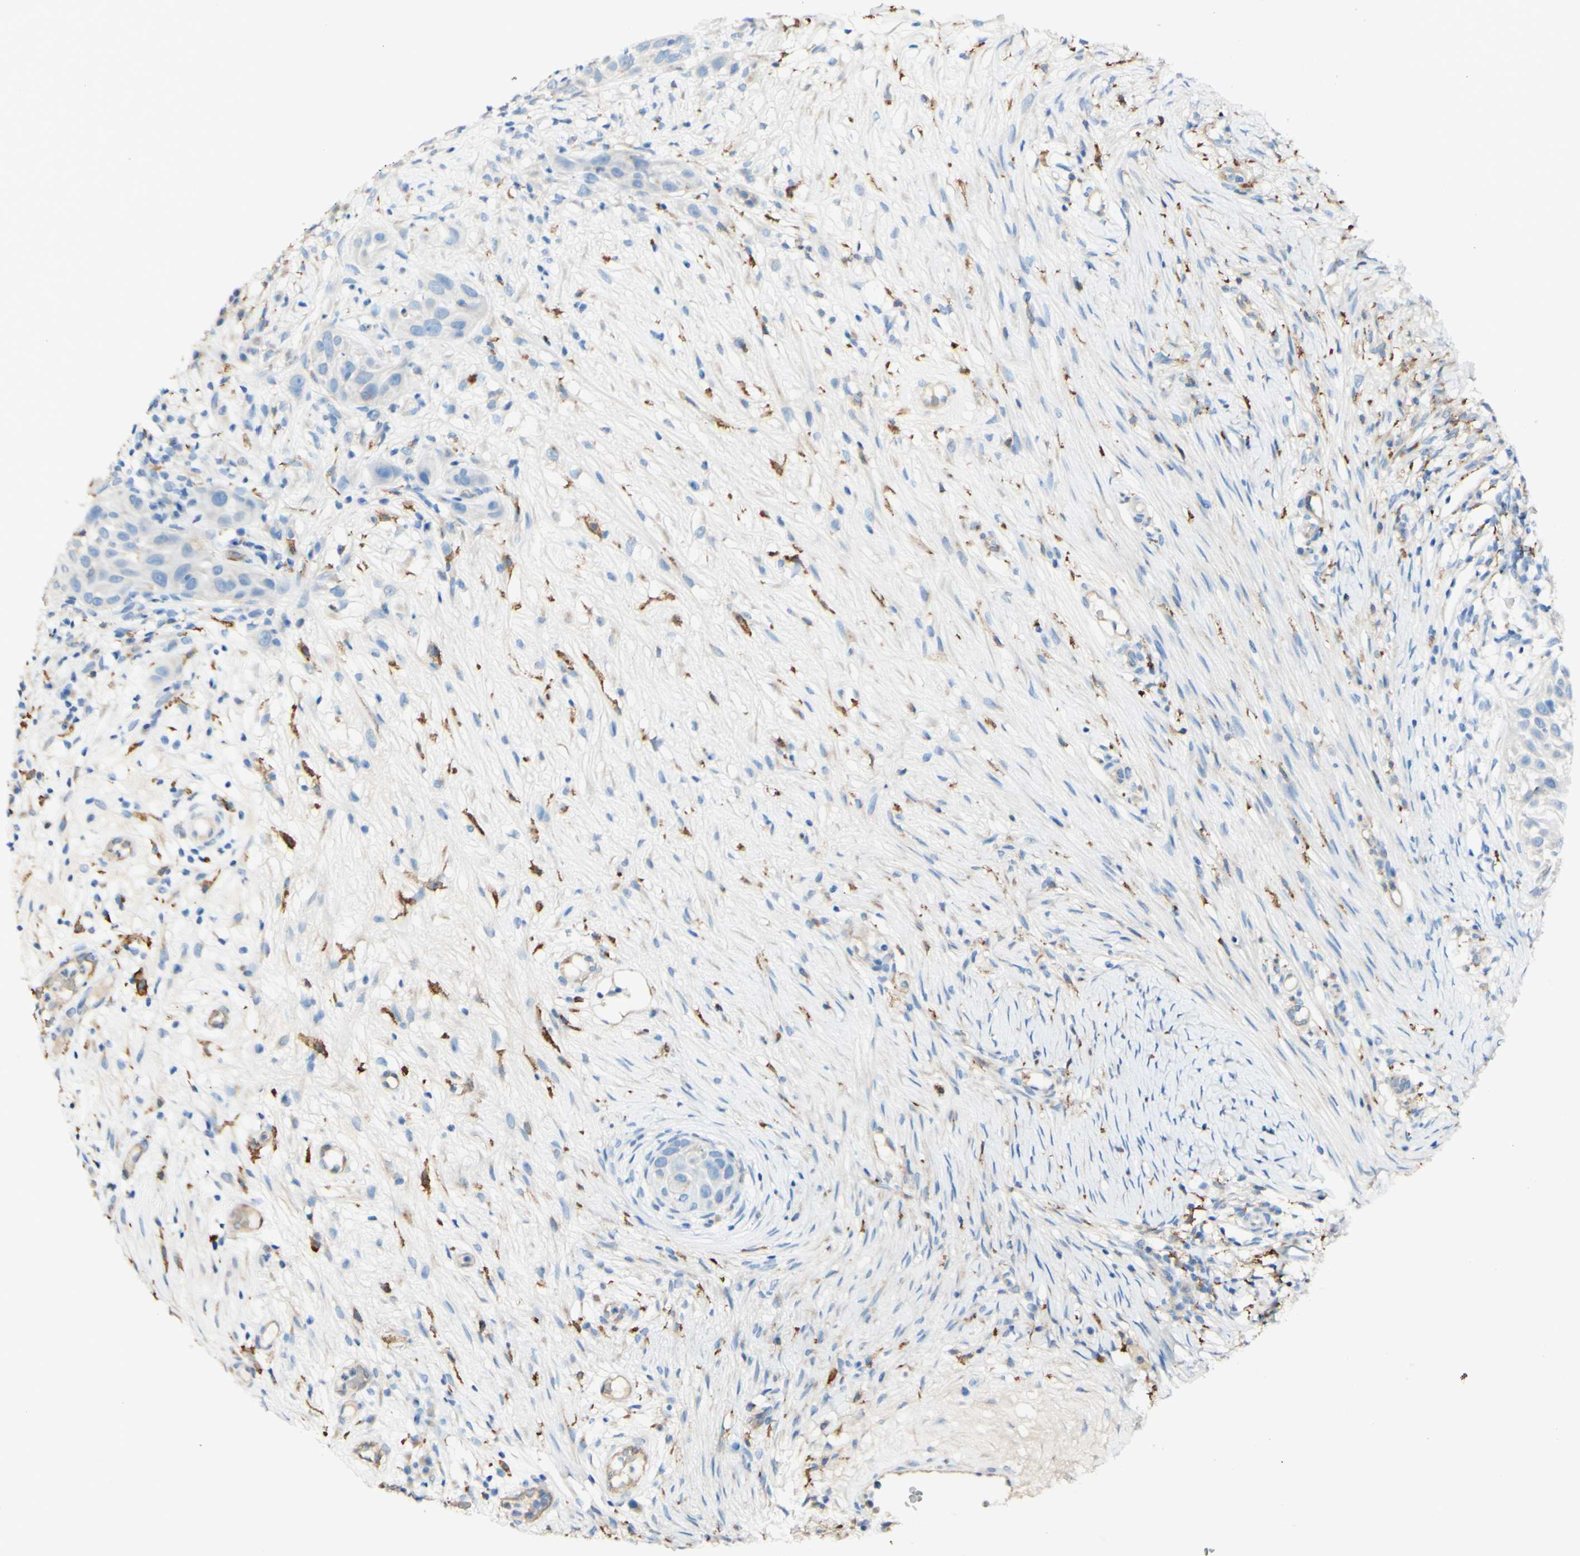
{"staining": {"intensity": "negative", "quantity": "none", "location": "none"}, "tissue": "skin cancer", "cell_type": "Tumor cells", "image_type": "cancer", "snomed": [{"axis": "morphology", "description": "Squamous cell carcinoma, NOS"}, {"axis": "topography", "description": "Skin"}], "caption": "The photomicrograph exhibits no significant staining in tumor cells of squamous cell carcinoma (skin).", "gene": "FCGRT", "patient": {"sex": "female", "age": 44}}